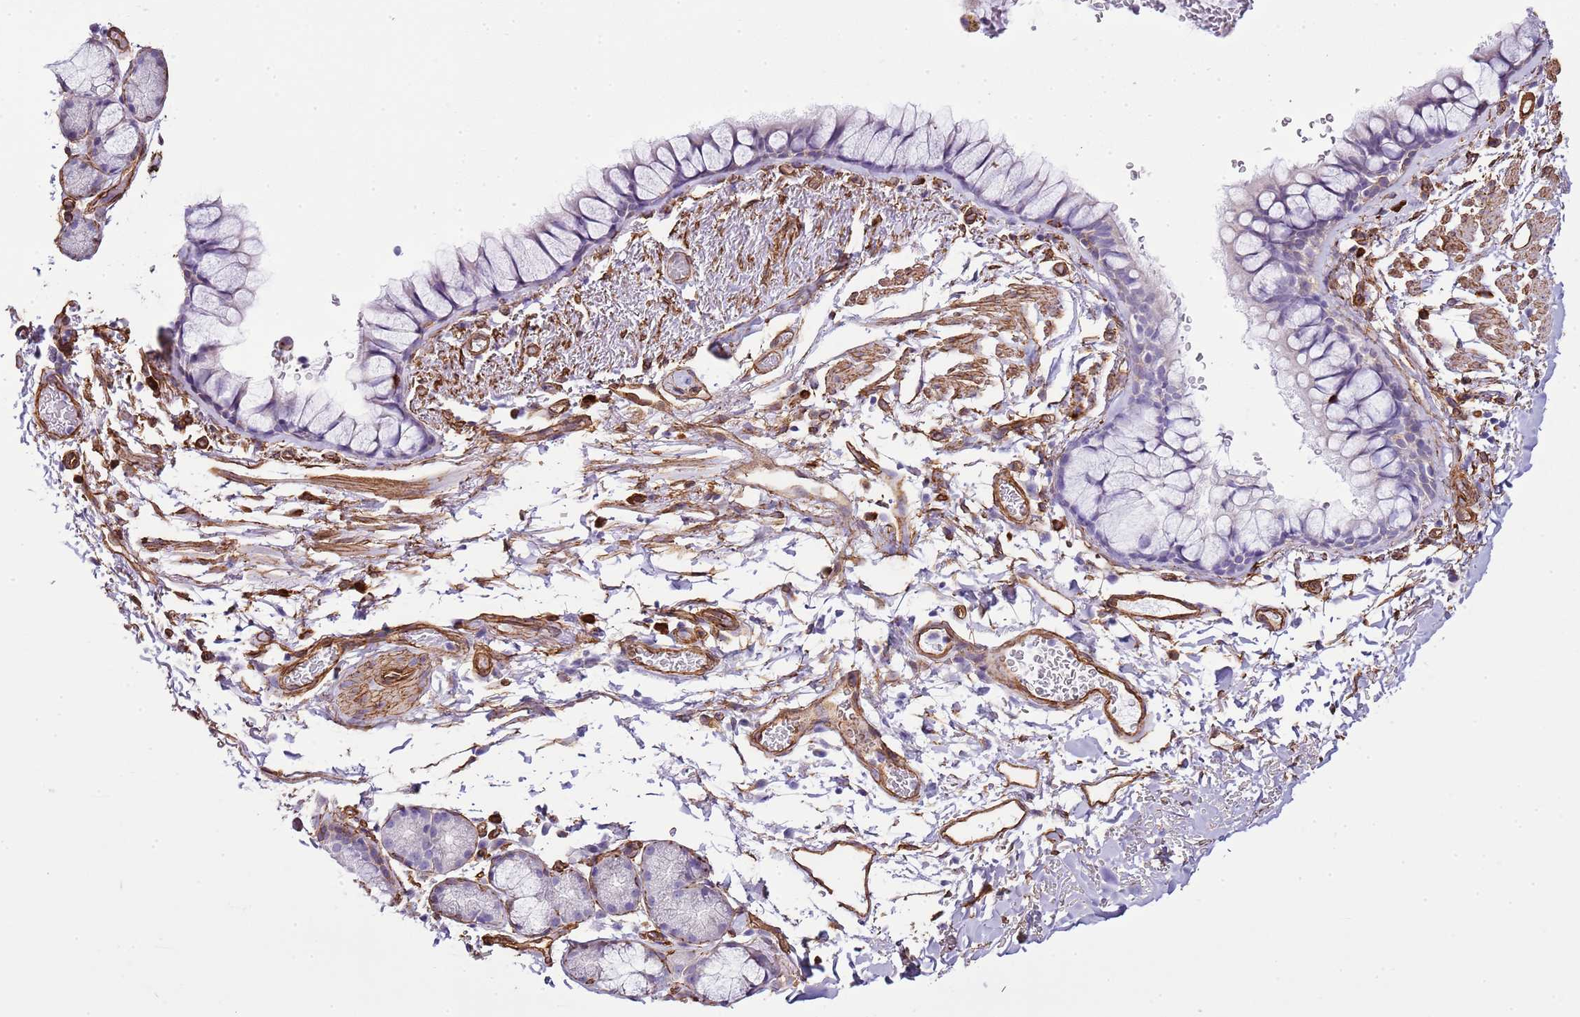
{"staining": {"intensity": "negative", "quantity": "none", "location": "none"}, "tissue": "bronchus", "cell_type": "Respiratory epithelial cells", "image_type": "normal", "snomed": [{"axis": "morphology", "description": "Normal tissue, NOS"}, {"axis": "topography", "description": "Bronchus"}], "caption": "A high-resolution histopathology image shows immunohistochemistry staining of unremarkable bronchus, which exhibits no significant staining in respiratory epithelial cells.", "gene": "CTDSPL", "patient": {"sex": "male", "age": 65}}